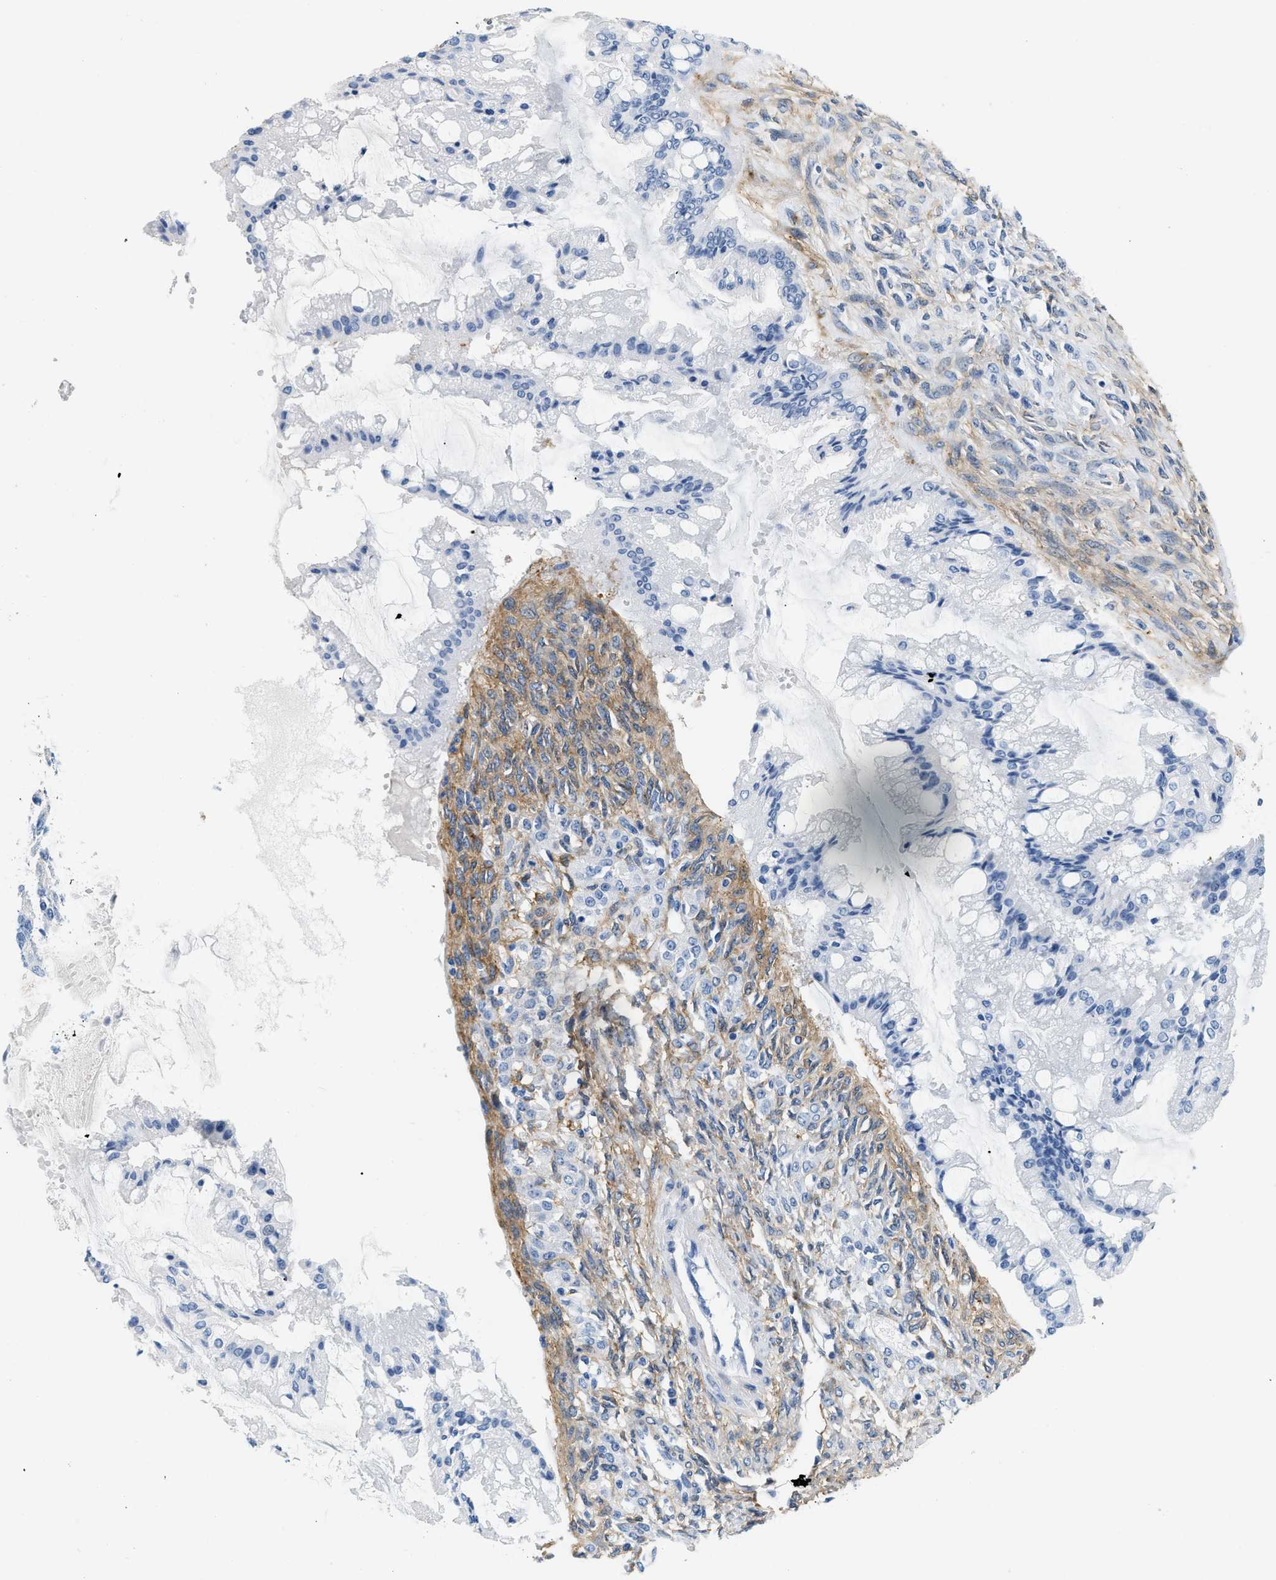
{"staining": {"intensity": "negative", "quantity": "none", "location": "none"}, "tissue": "ovarian cancer", "cell_type": "Tumor cells", "image_type": "cancer", "snomed": [{"axis": "morphology", "description": "Cystadenocarcinoma, mucinous, NOS"}, {"axis": "topography", "description": "Ovary"}], "caption": "Ovarian mucinous cystadenocarcinoma was stained to show a protein in brown. There is no significant staining in tumor cells.", "gene": "PDGFRB", "patient": {"sex": "female", "age": 73}}